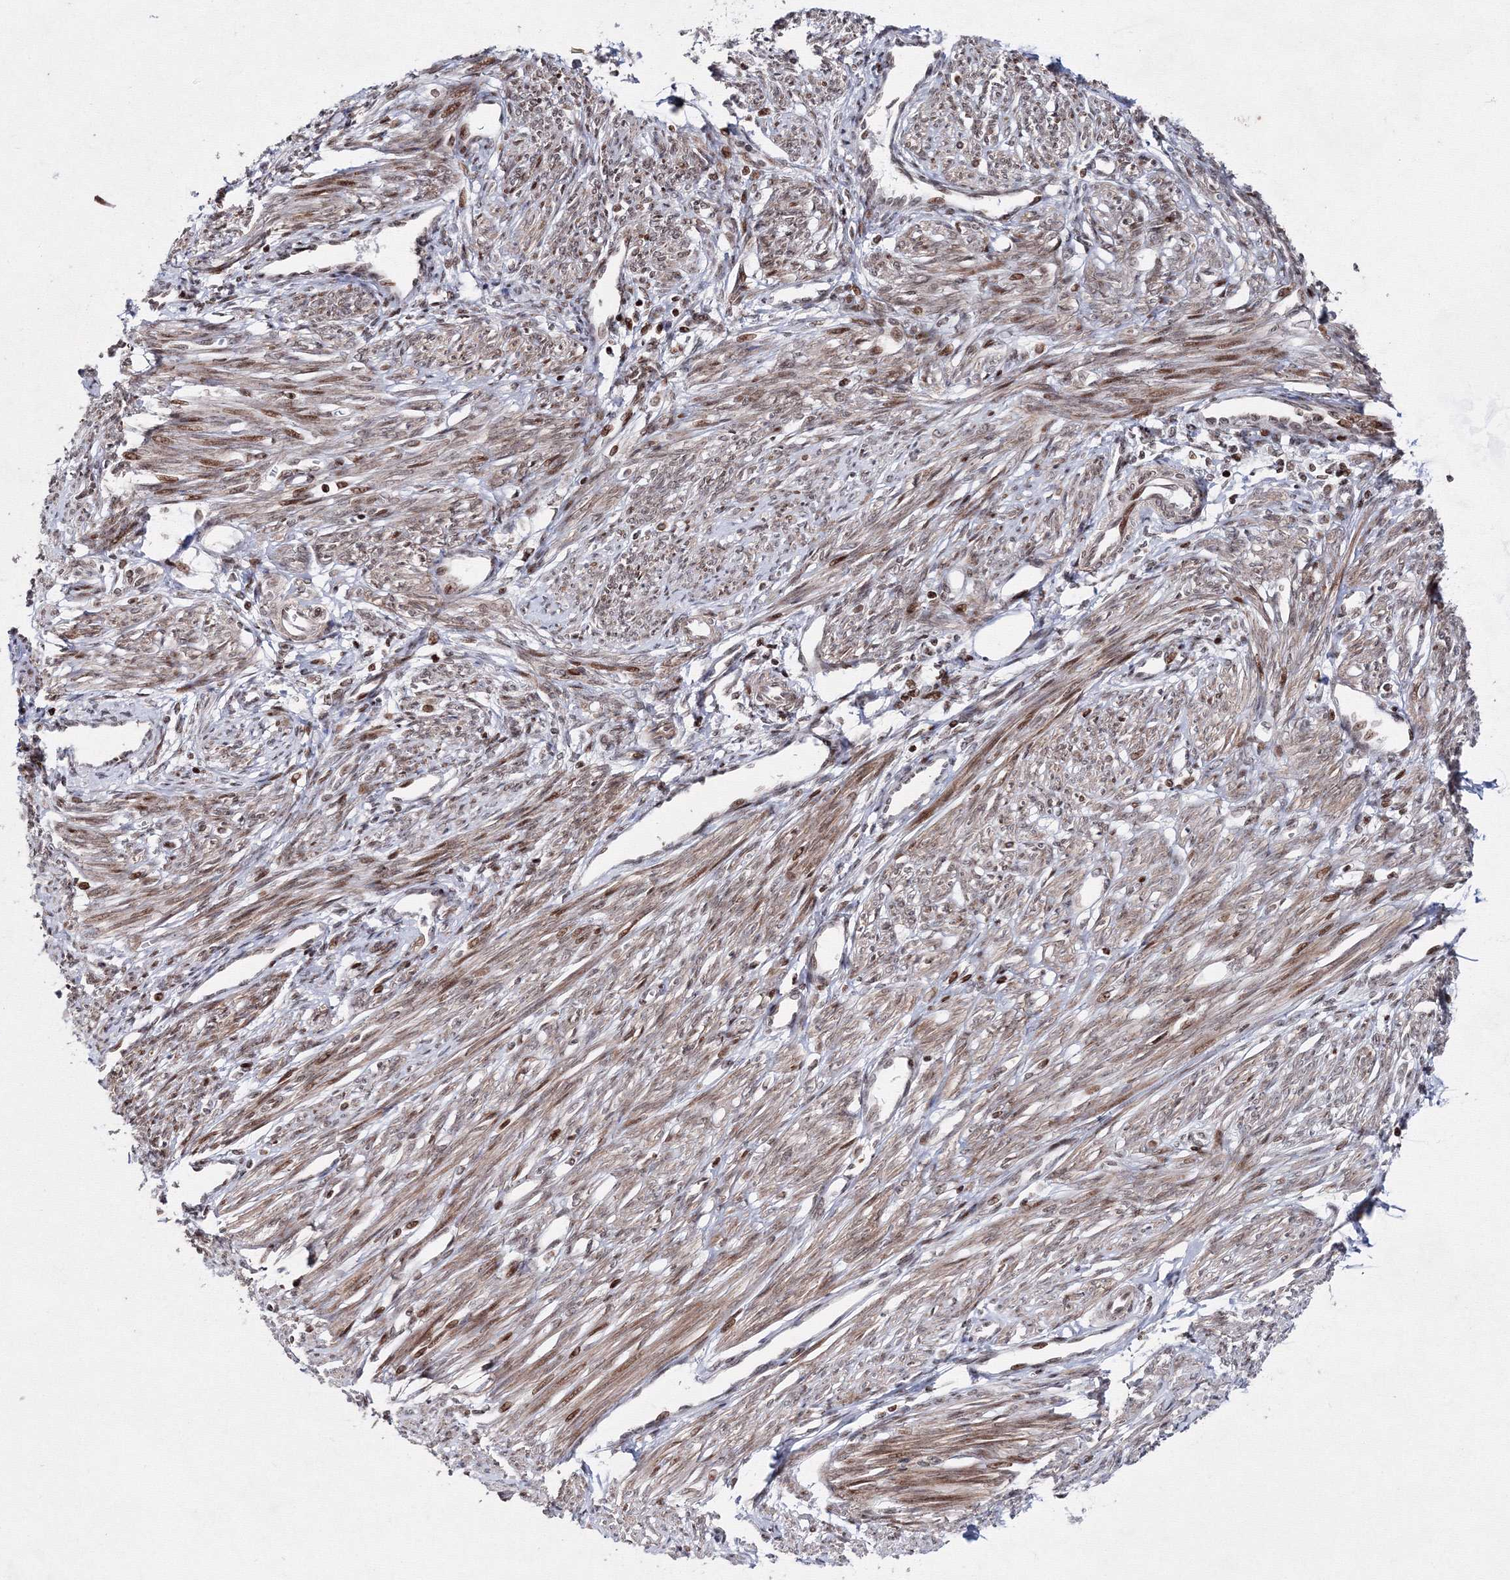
{"staining": {"intensity": "moderate", "quantity": ">75%", "location": "nuclear"}, "tissue": "endometrium", "cell_type": "Cells in endometrial stroma", "image_type": "normal", "snomed": [{"axis": "morphology", "description": "Normal tissue, NOS"}, {"axis": "topography", "description": "Endometrium"}], "caption": "Immunohistochemistry image of benign endometrium: endometrium stained using IHC reveals medium levels of moderate protein expression localized specifically in the nuclear of cells in endometrial stroma, appearing as a nuclear brown color.", "gene": "SMIM29", "patient": {"sex": "female", "age": 56}}